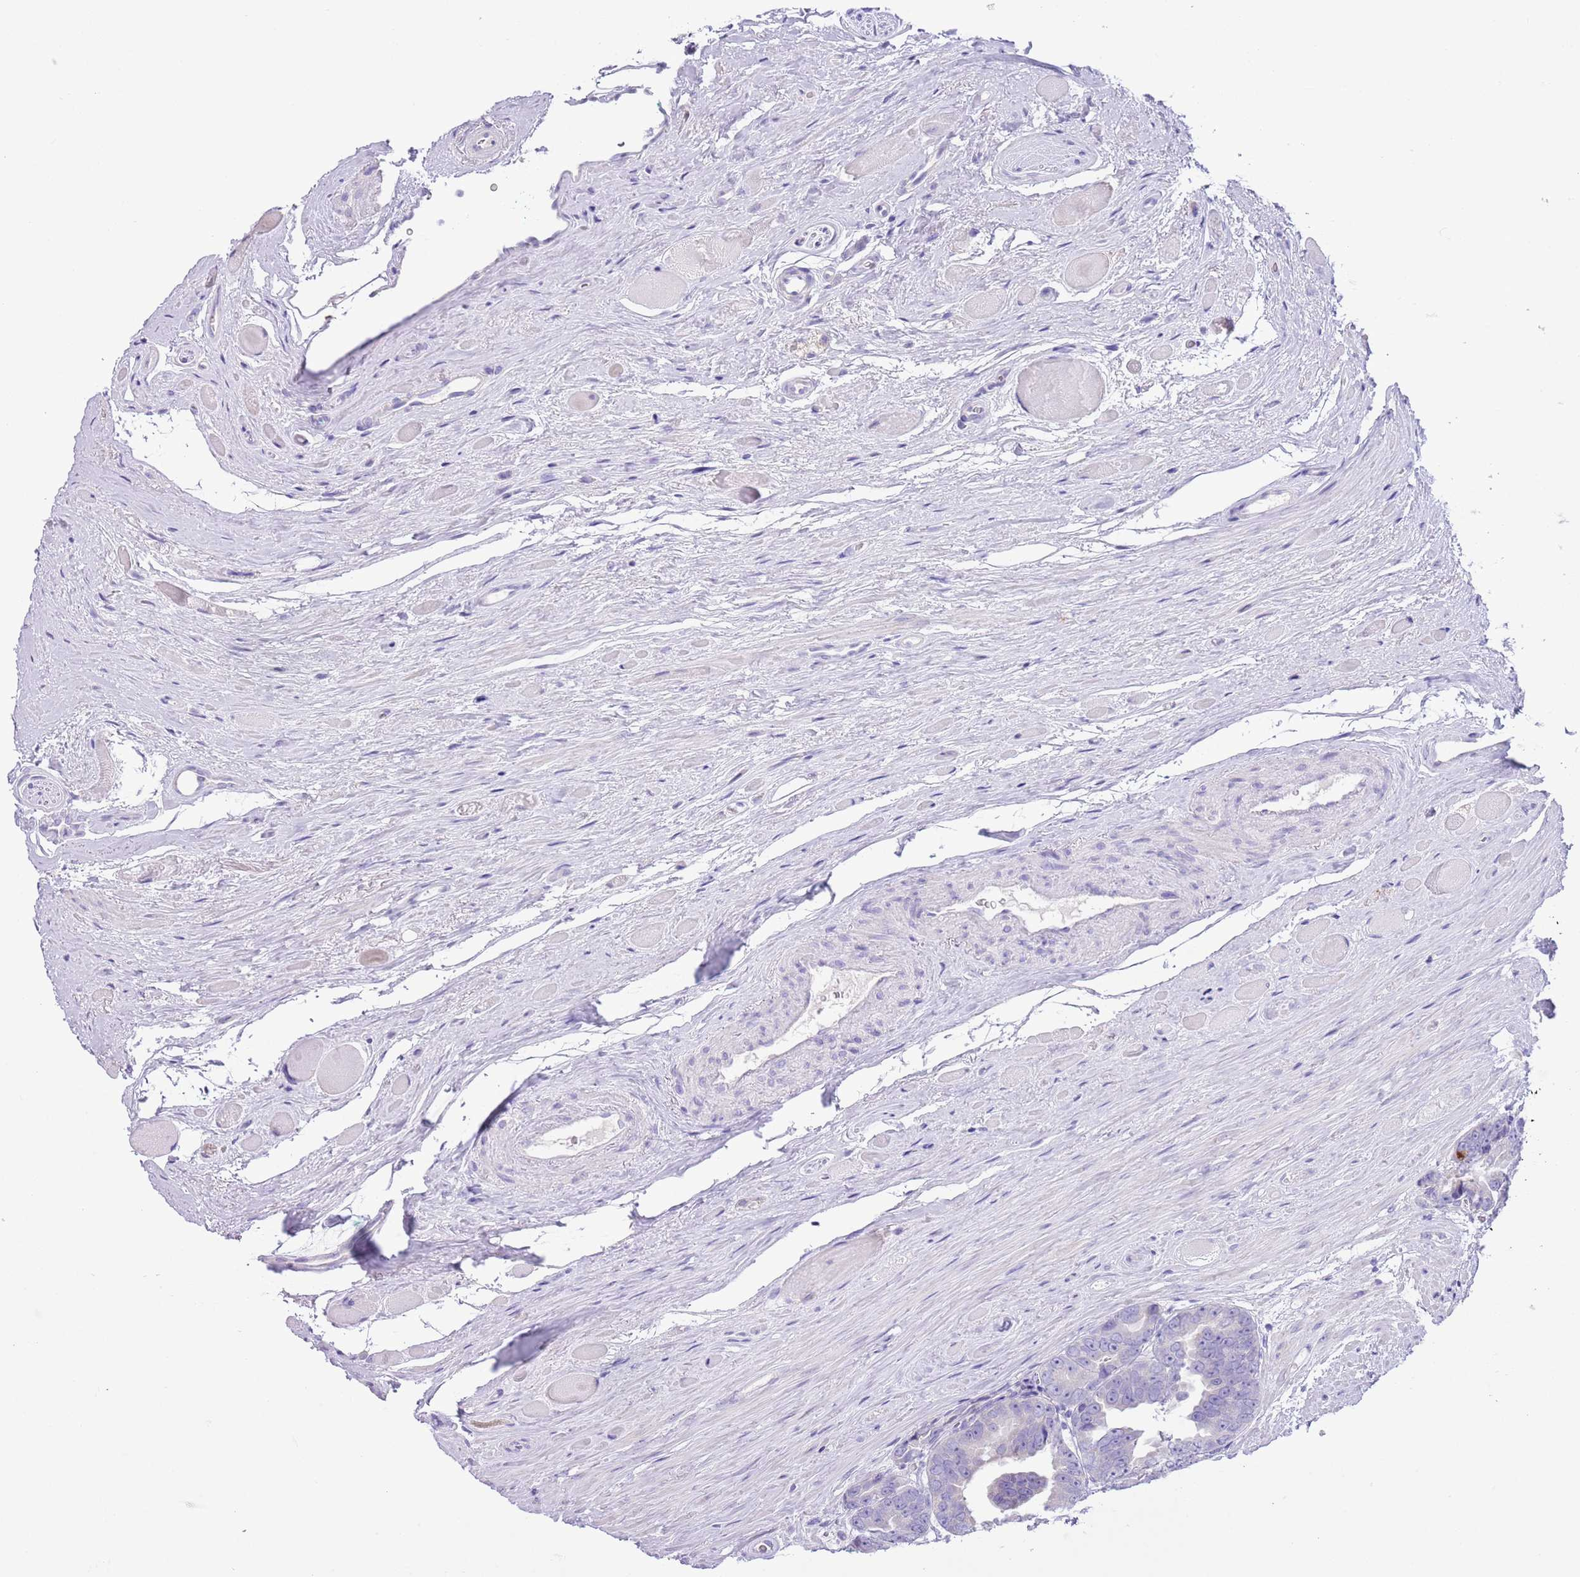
{"staining": {"intensity": "negative", "quantity": "none", "location": "none"}, "tissue": "prostate cancer", "cell_type": "Tumor cells", "image_type": "cancer", "snomed": [{"axis": "morphology", "description": "Adenocarcinoma, High grade"}, {"axis": "topography", "description": "Prostate"}], "caption": "There is no significant positivity in tumor cells of prostate cancer (adenocarcinoma (high-grade)).", "gene": "ZNF697", "patient": {"sex": "male", "age": 72}}